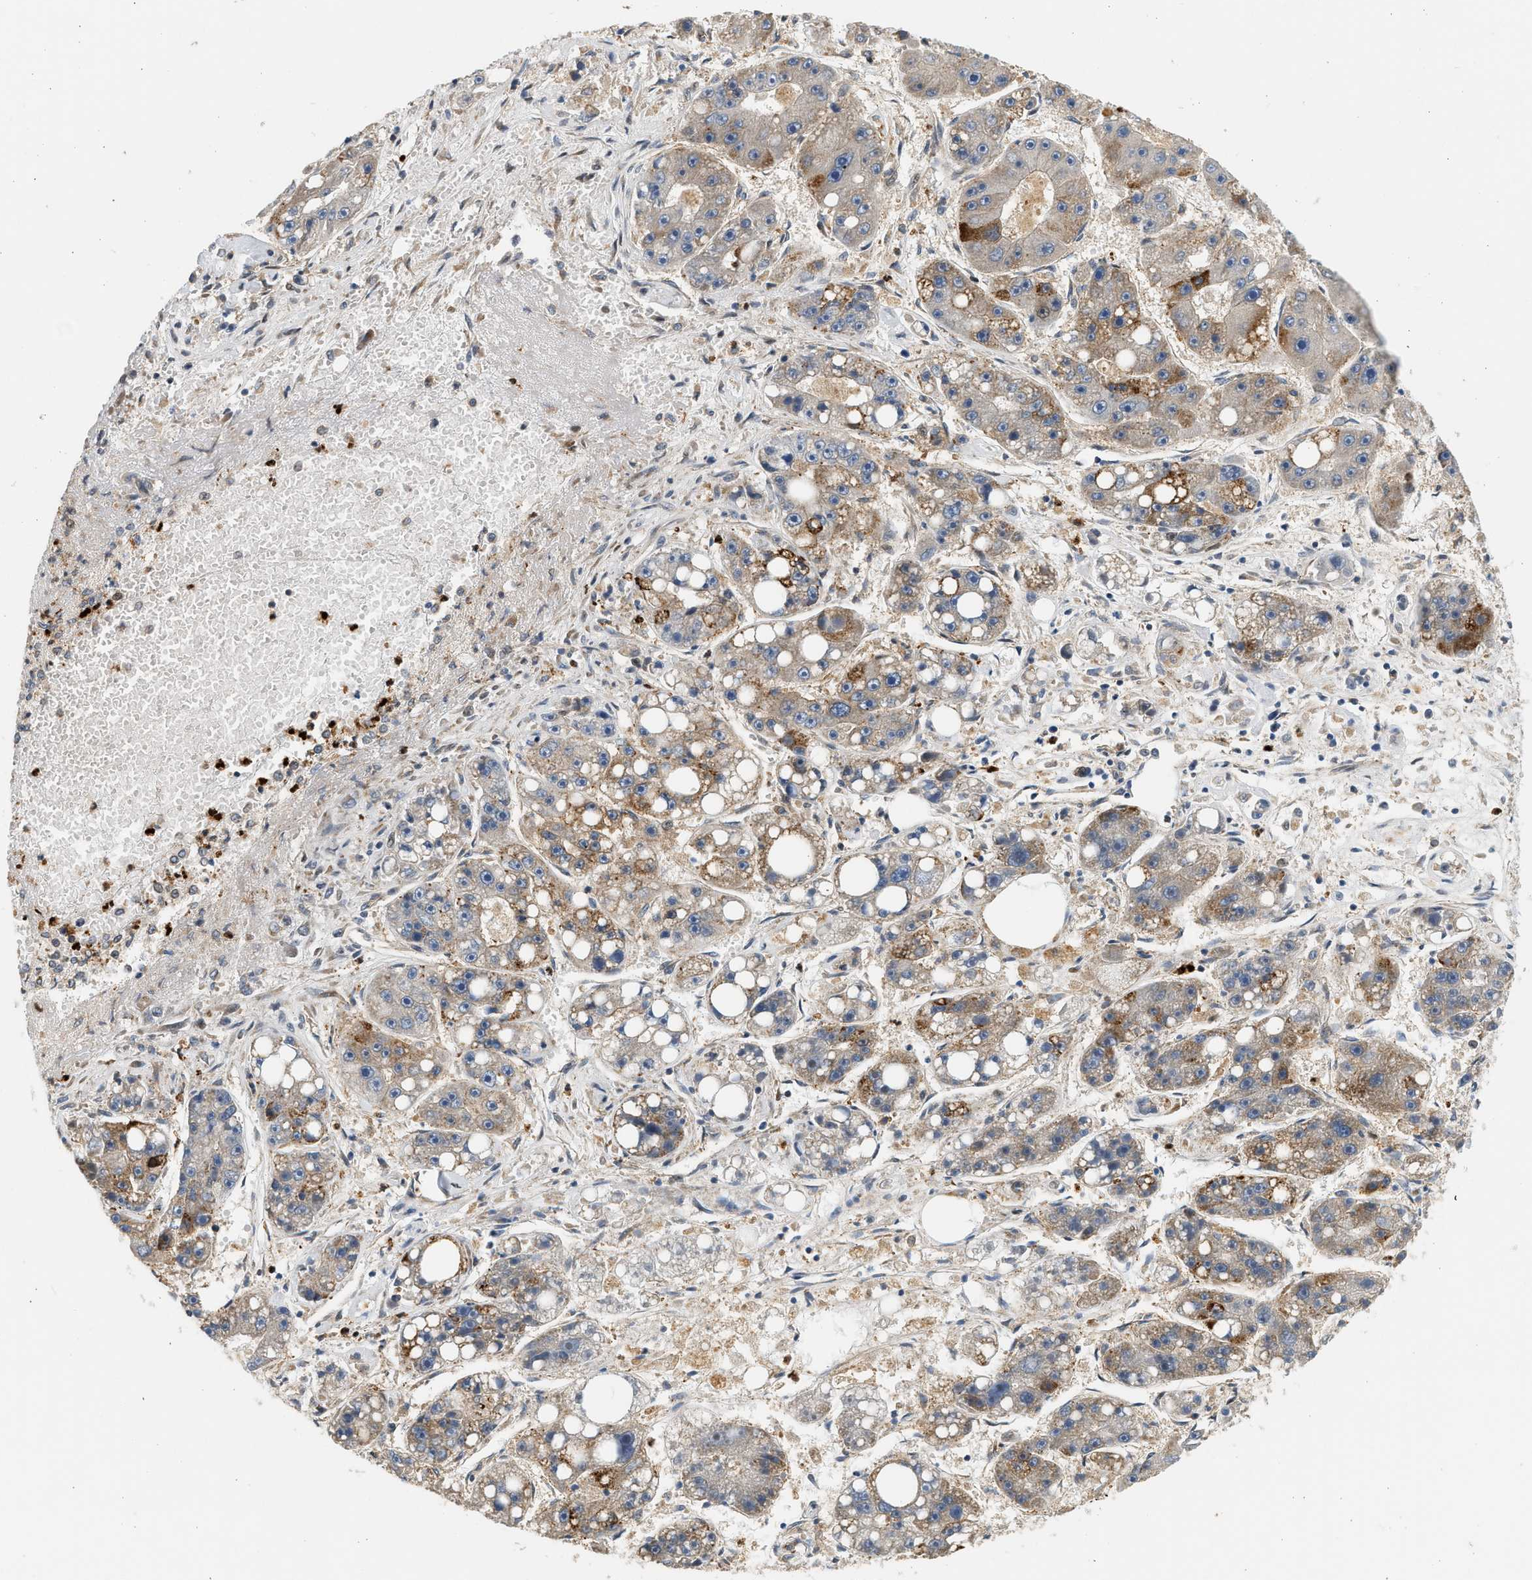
{"staining": {"intensity": "moderate", "quantity": "25%-75%", "location": "cytoplasmic/membranous"}, "tissue": "liver cancer", "cell_type": "Tumor cells", "image_type": "cancer", "snomed": [{"axis": "morphology", "description": "Carcinoma, Hepatocellular, NOS"}, {"axis": "topography", "description": "Liver"}], "caption": "Immunohistochemistry staining of liver hepatocellular carcinoma, which reveals medium levels of moderate cytoplasmic/membranous positivity in about 25%-75% of tumor cells indicating moderate cytoplasmic/membranous protein expression. The staining was performed using DAB (brown) for protein detection and nuclei were counterstained in hematoxylin (blue).", "gene": "NRSN2", "patient": {"sex": "female", "age": 61}}